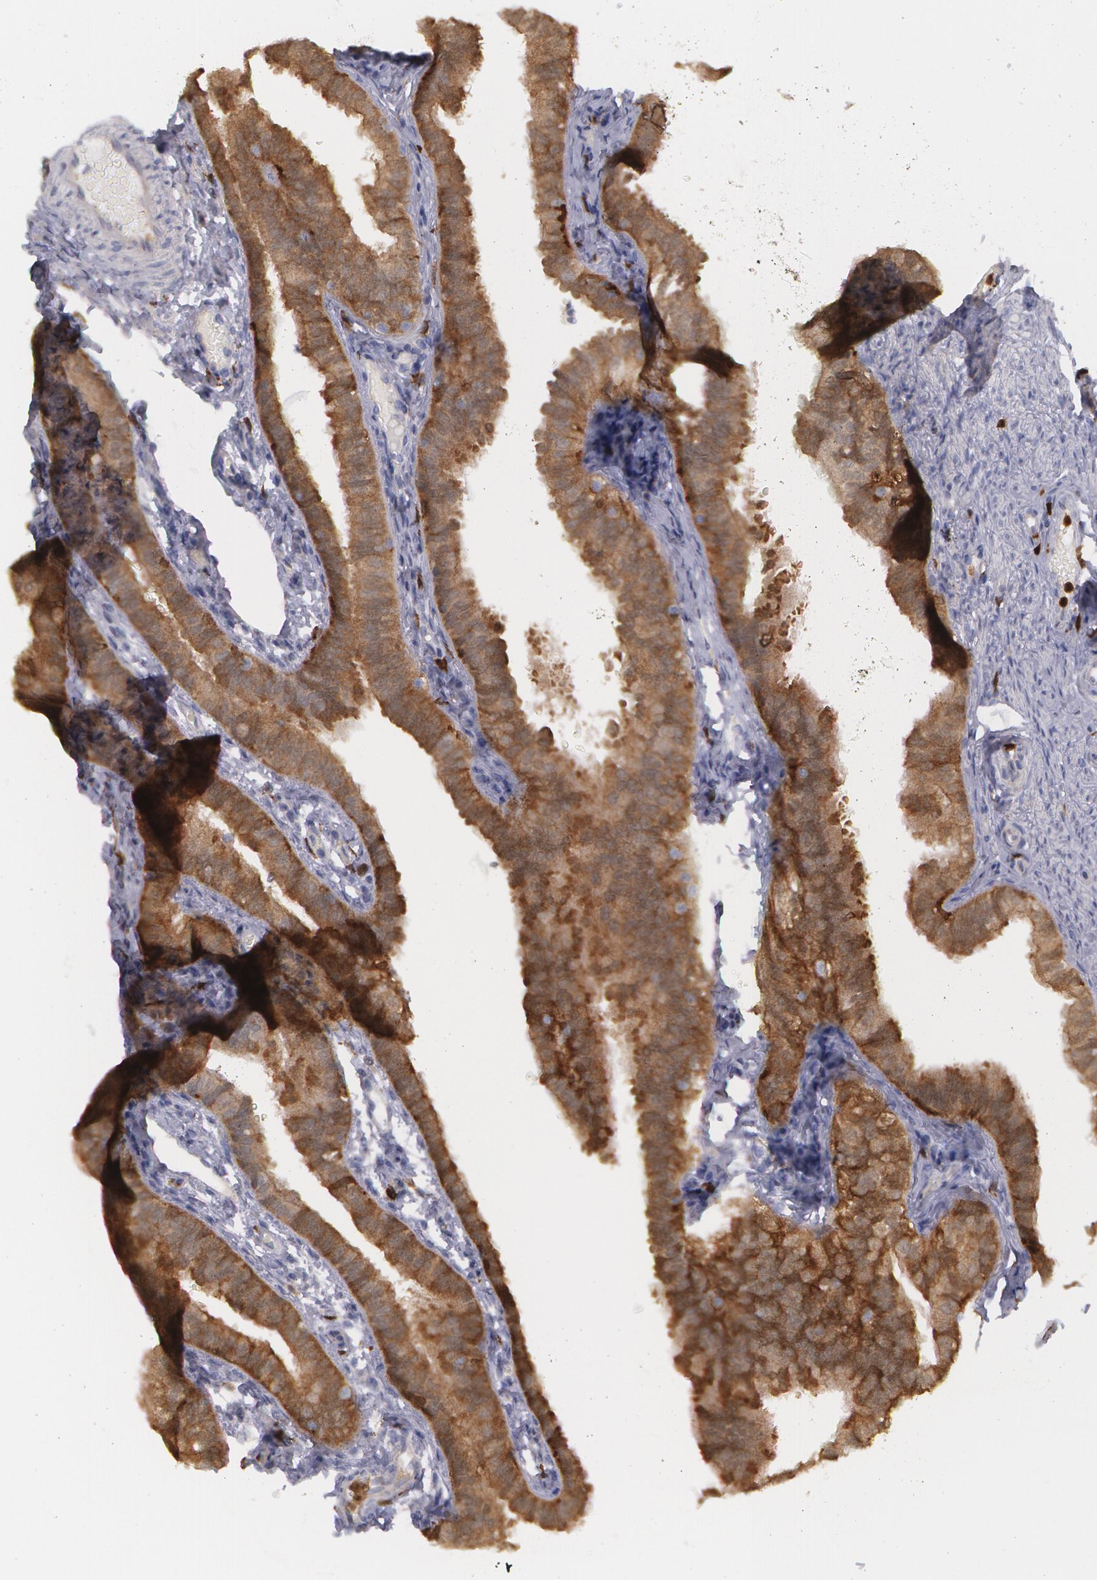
{"staining": {"intensity": "strong", "quantity": ">75%", "location": "cytoplasmic/membranous"}, "tissue": "fallopian tube", "cell_type": "Glandular cells", "image_type": "normal", "snomed": [{"axis": "morphology", "description": "Normal tissue, NOS"}, {"axis": "morphology", "description": "Dermoid, NOS"}, {"axis": "topography", "description": "Fallopian tube"}], "caption": "Immunohistochemical staining of unremarkable fallopian tube reveals strong cytoplasmic/membranous protein positivity in approximately >75% of glandular cells. (brown staining indicates protein expression, while blue staining denotes nuclei).", "gene": "SYK", "patient": {"sex": "female", "age": 33}}